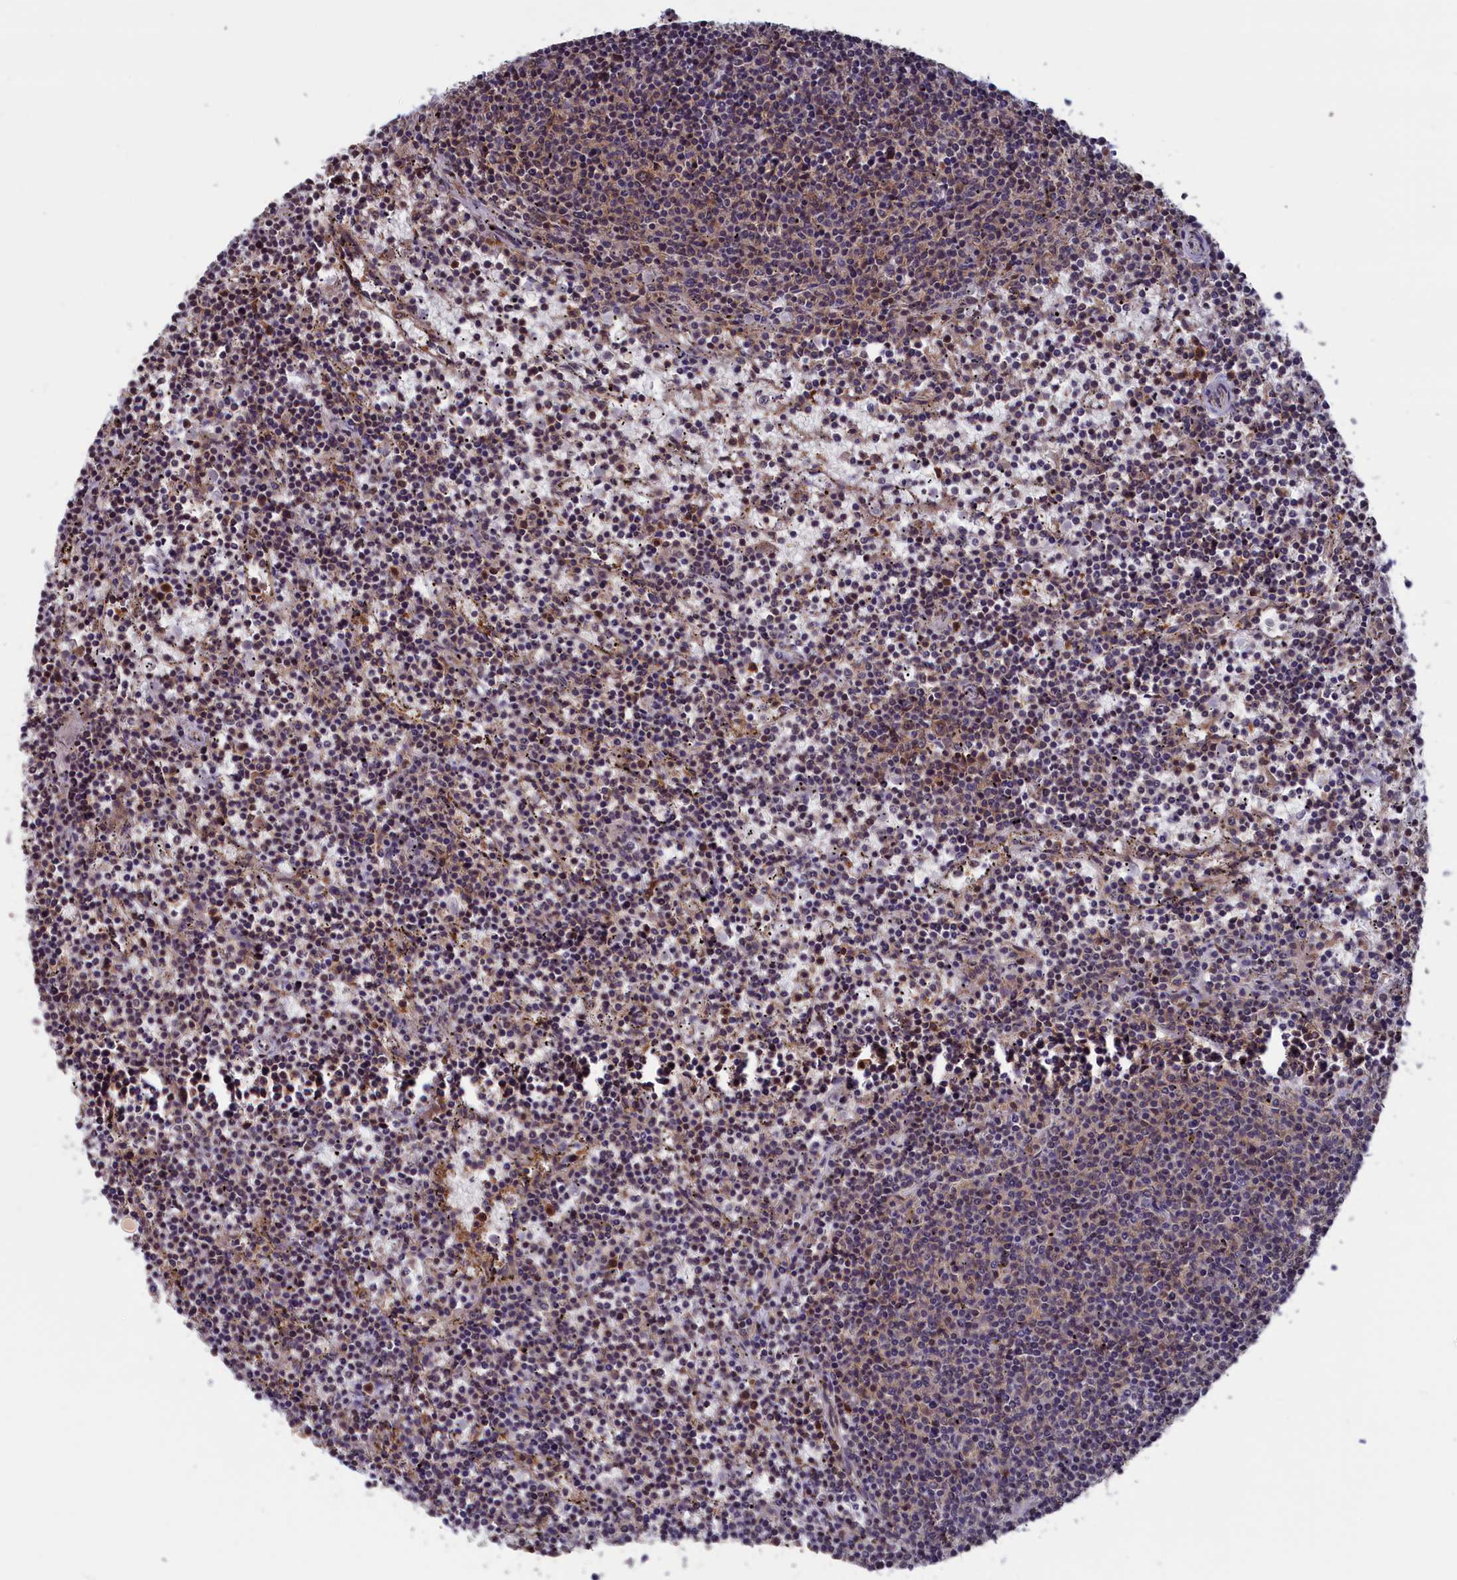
{"staining": {"intensity": "weak", "quantity": "<25%", "location": "cytoplasmic/membranous"}, "tissue": "lymphoma", "cell_type": "Tumor cells", "image_type": "cancer", "snomed": [{"axis": "morphology", "description": "Malignant lymphoma, non-Hodgkin's type, Low grade"}, {"axis": "topography", "description": "Spleen"}], "caption": "Tumor cells show no significant staining in lymphoma.", "gene": "CACTIN", "patient": {"sex": "female", "age": 50}}